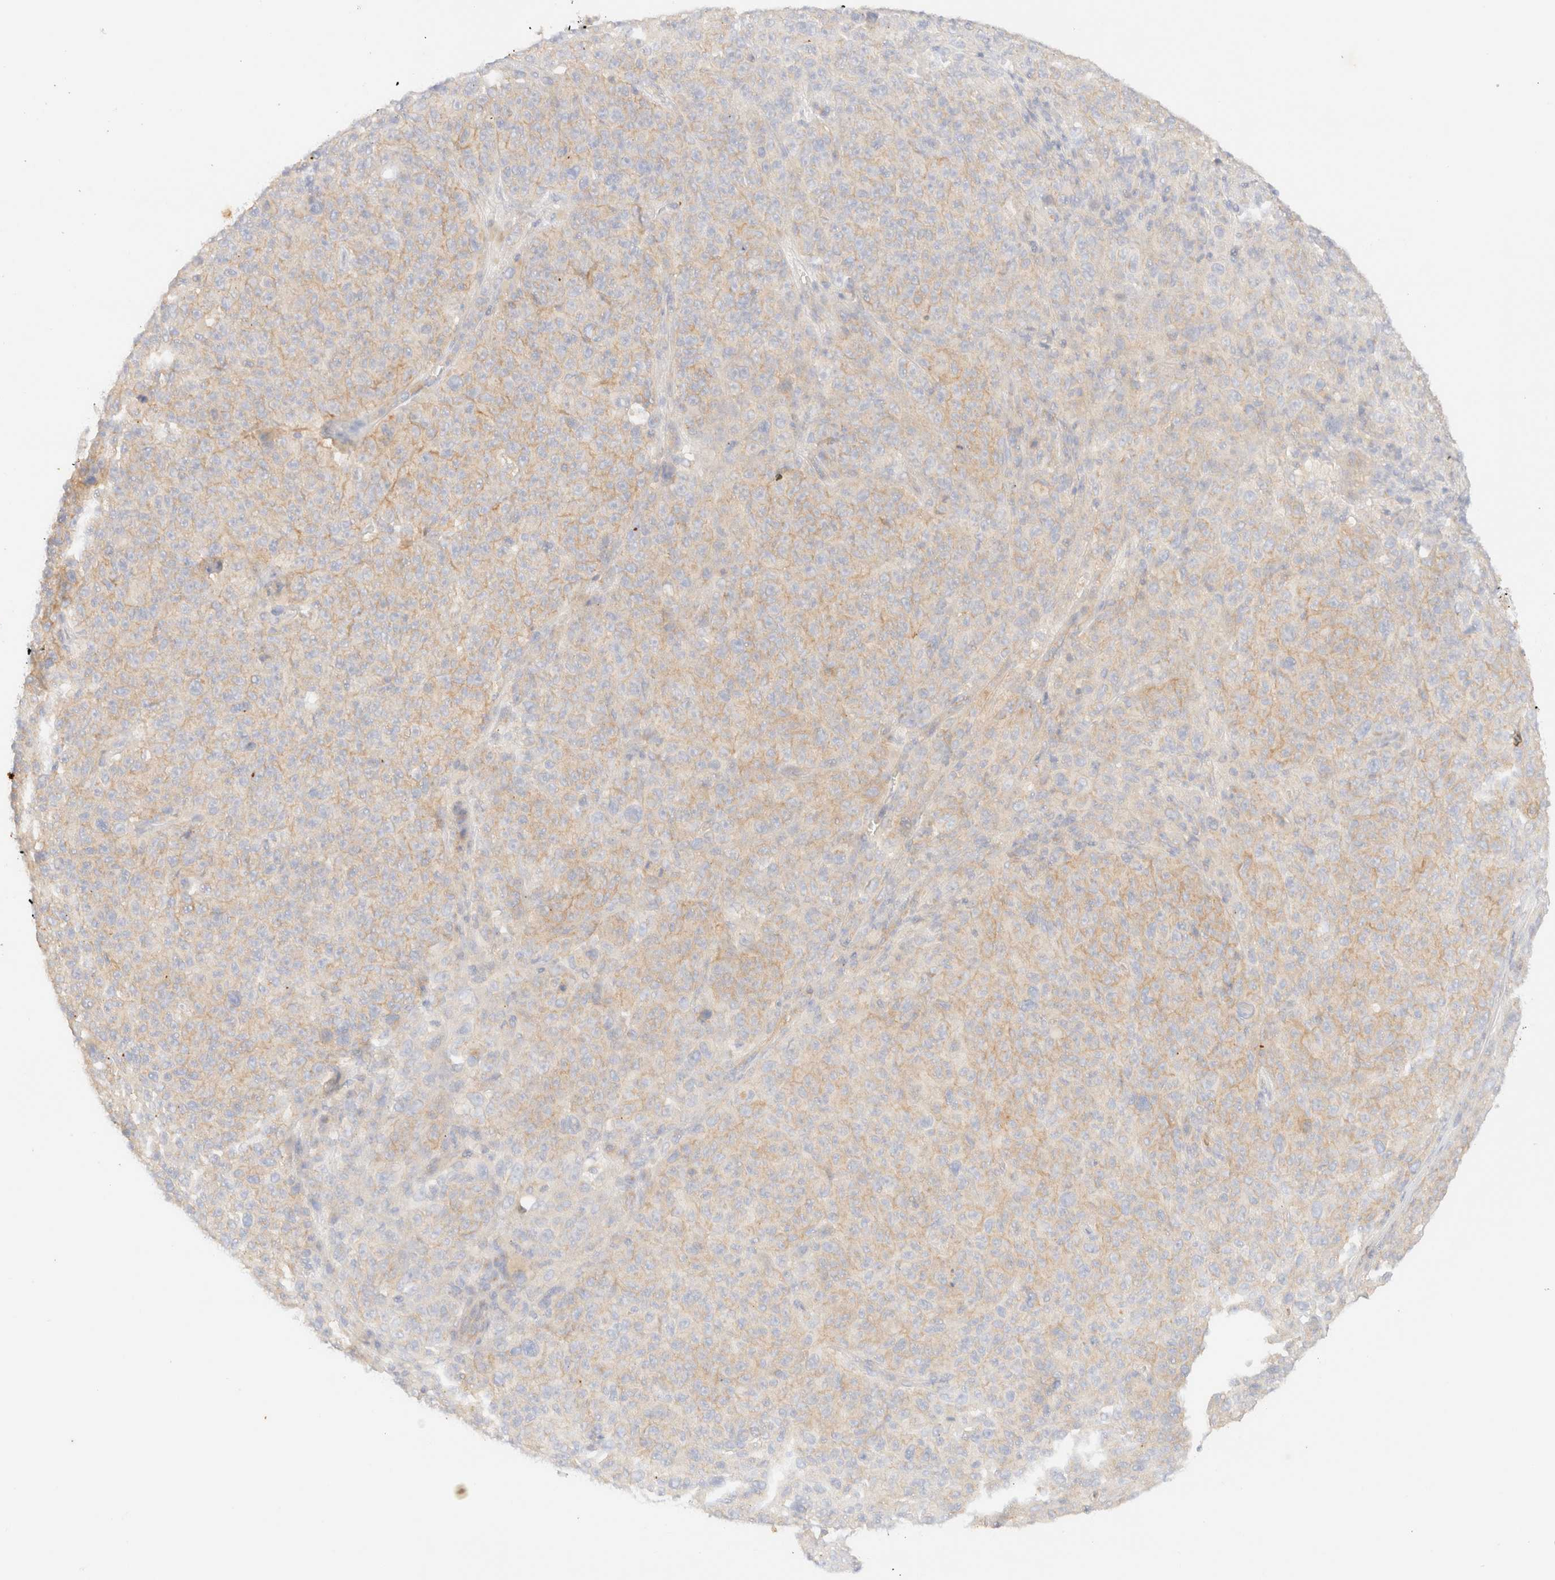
{"staining": {"intensity": "weak", "quantity": "<25%", "location": "cytoplasmic/membranous"}, "tissue": "melanoma", "cell_type": "Tumor cells", "image_type": "cancer", "snomed": [{"axis": "morphology", "description": "Malignant melanoma, NOS"}, {"axis": "topography", "description": "Skin"}], "caption": "DAB (3,3'-diaminobenzidine) immunohistochemical staining of melanoma shows no significant staining in tumor cells. (Brightfield microscopy of DAB (3,3'-diaminobenzidine) immunohistochemistry (IHC) at high magnification).", "gene": "MYO10", "patient": {"sex": "female", "age": 82}}